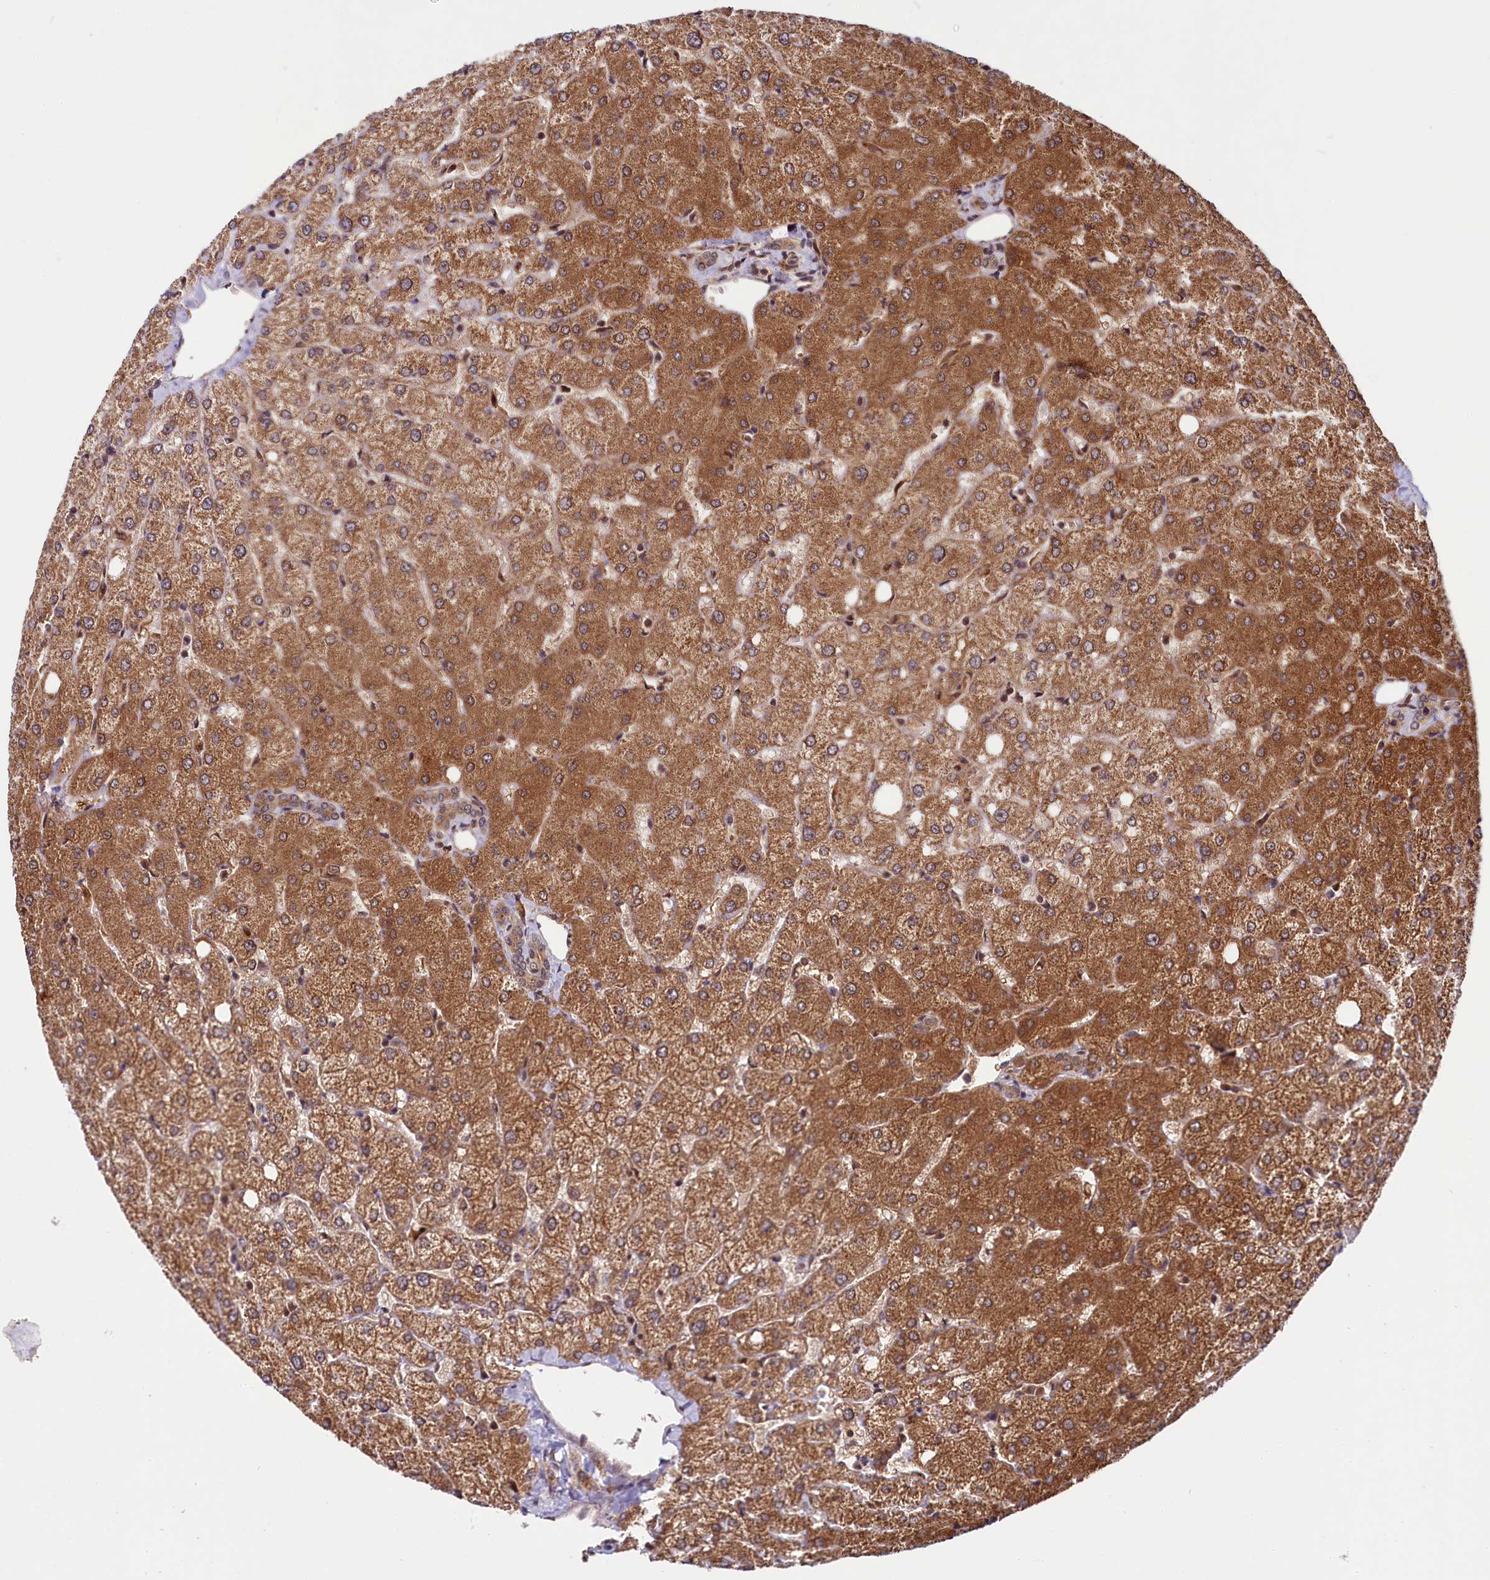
{"staining": {"intensity": "moderate", "quantity": ">75%", "location": "cytoplasmic/membranous,nuclear"}, "tissue": "liver", "cell_type": "Cholangiocytes", "image_type": "normal", "snomed": [{"axis": "morphology", "description": "Normal tissue, NOS"}, {"axis": "topography", "description": "Liver"}], "caption": "Immunohistochemical staining of normal liver reveals moderate cytoplasmic/membranous,nuclear protein expression in approximately >75% of cholangiocytes. Nuclei are stained in blue.", "gene": "UBE3A", "patient": {"sex": "female", "age": 54}}